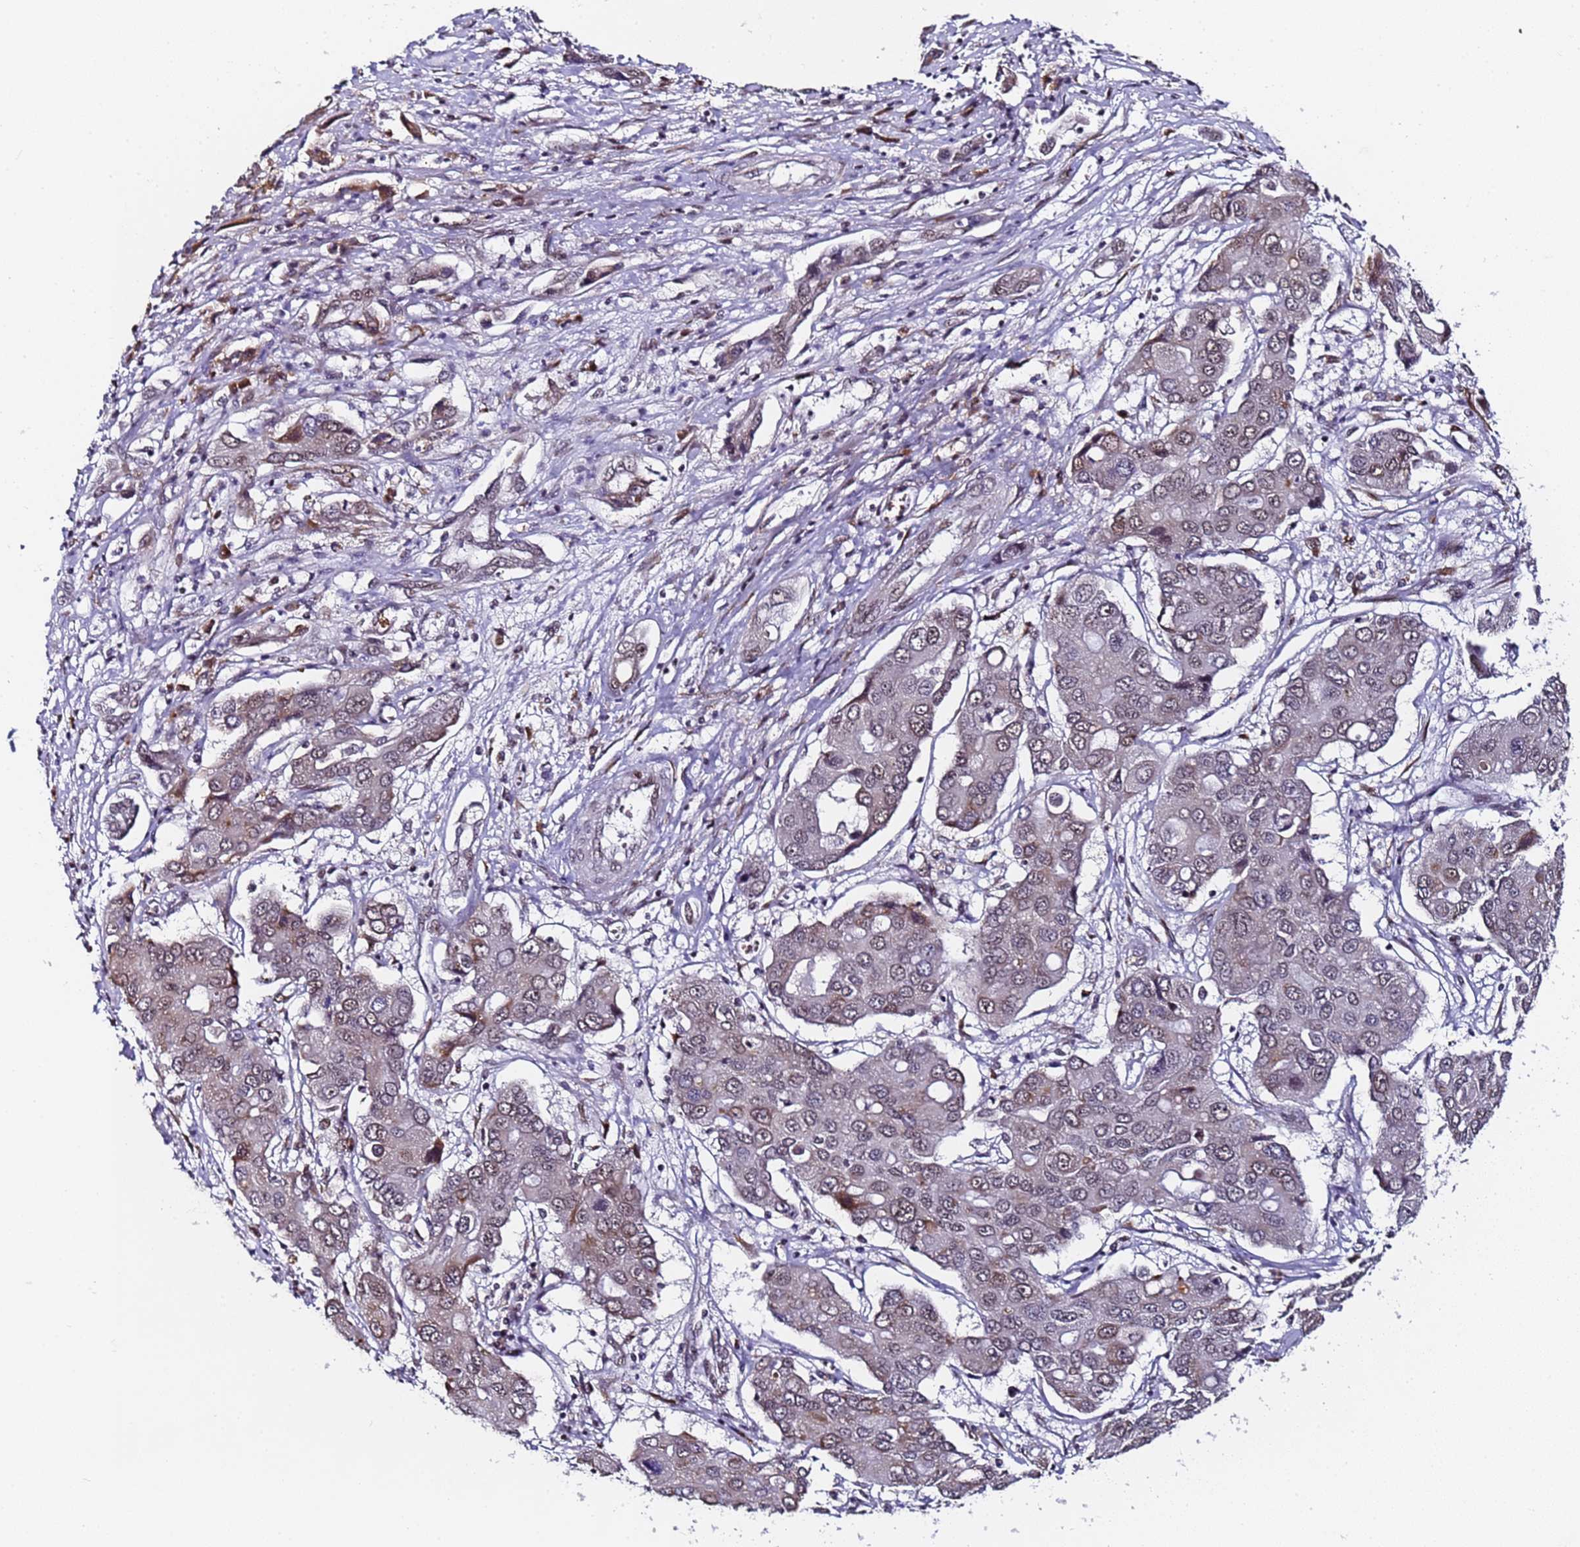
{"staining": {"intensity": "weak", "quantity": "25%-75%", "location": "nuclear"}, "tissue": "liver cancer", "cell_type": "Tumor cells", "image_type": "cancer", "snomed": [{"axis": "morphology", "description": "Cholangiocarcinoma"}, {"axis": "topography", "description": "Liver"}], "caption": "A histopathology image showing weak nuclear positivity in about 25%-75% of tumor cells in liver cholangiocarcinoma, as visualized by brown immunohistochemical staining.", "gene": "FNBP4", "patient": {"sex": "male", "age": 67}}